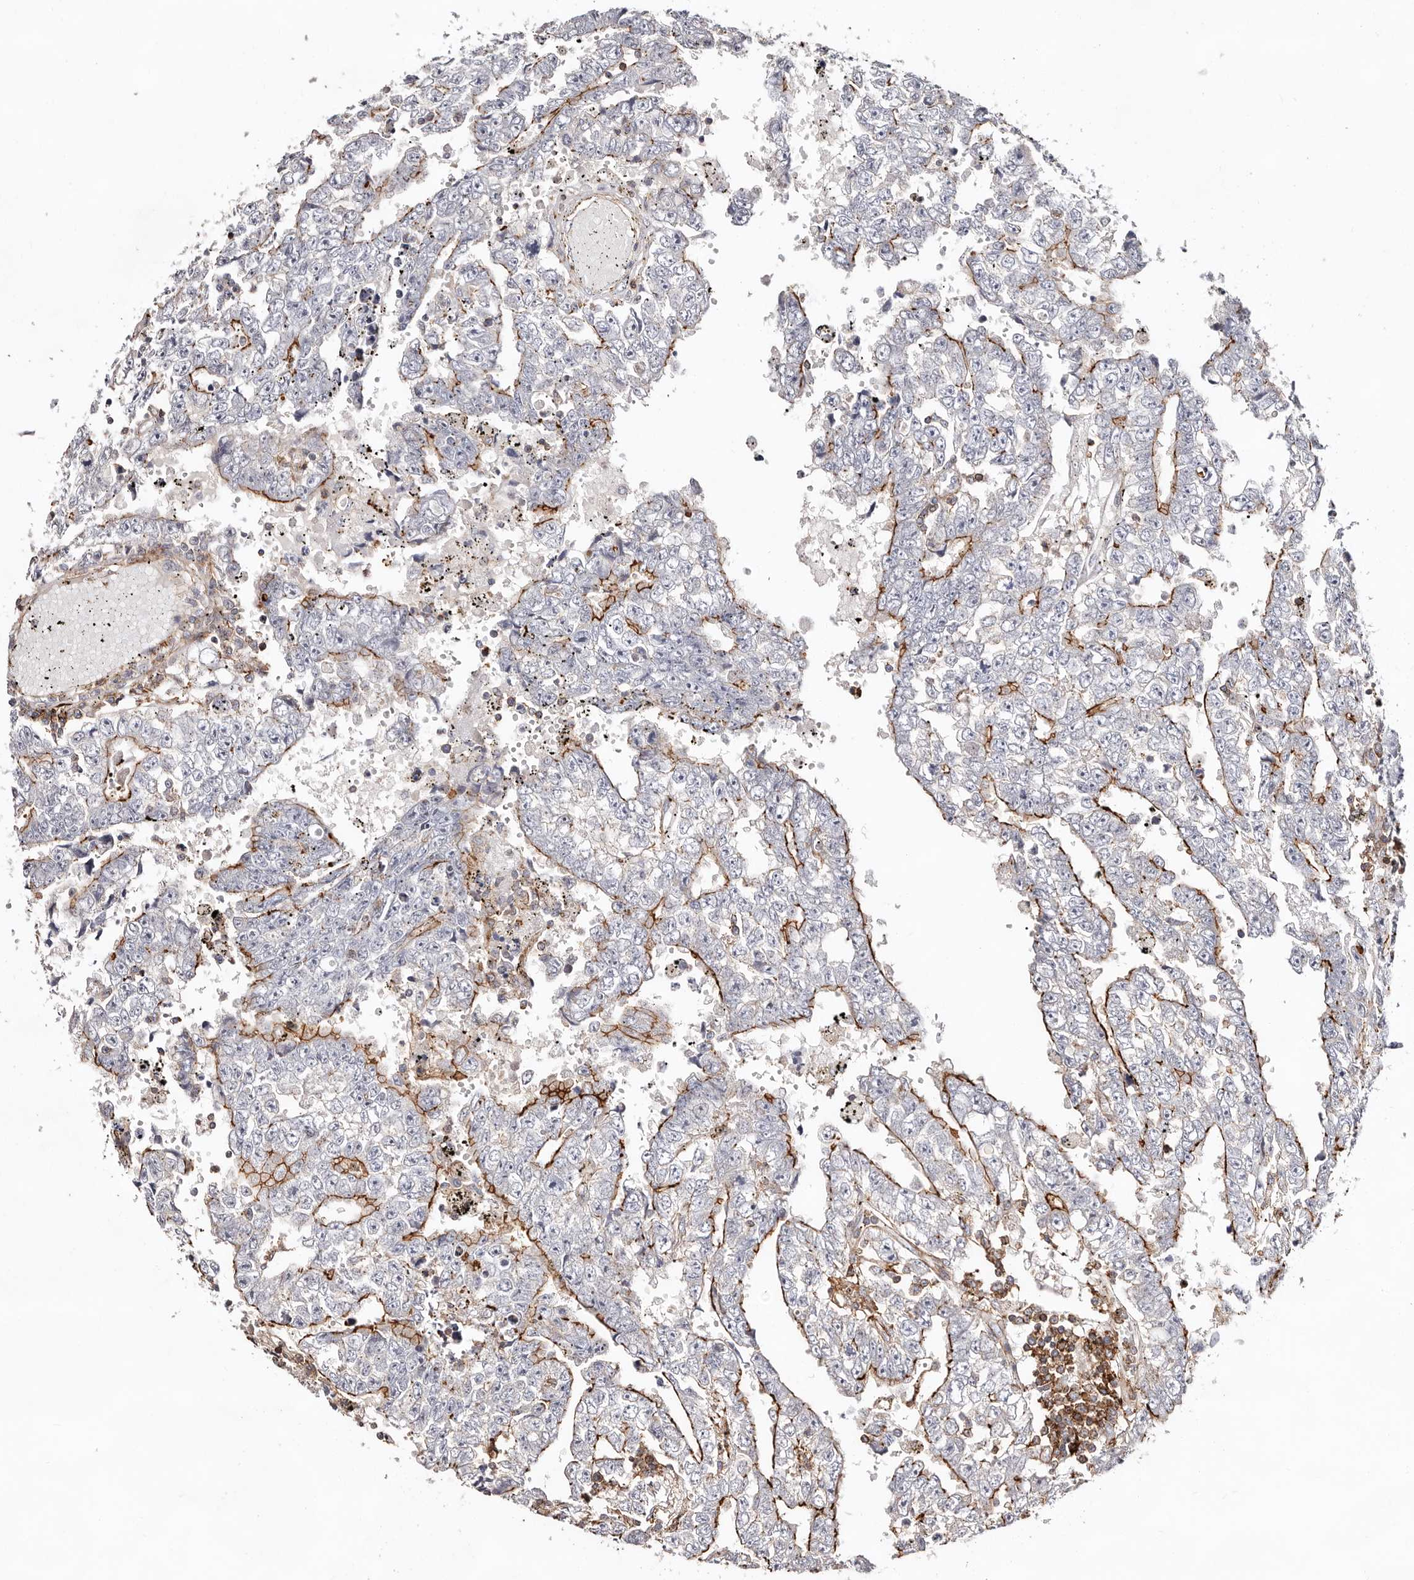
{"staining": {"intensity": "strong", "quantity": "25%-75%", "location": "cytoplasmic/membranous"}, "tissue": "testis cancer", "cell_type": "Tumor cells", "image_type": "cancer", "snomed": [{"axis": "morphology", "description": "Carcinoma, Embryonal, NOS"}, {"axis": "topography", "description": "Testis"}], "caption": "Tumor cells demonstrate strong cytoplasmic/membranous expression in approximately 25%-75% of cells in testis cancer.", "gene": "PTPN22", "patient": {"sex": "male", "age": 25}}